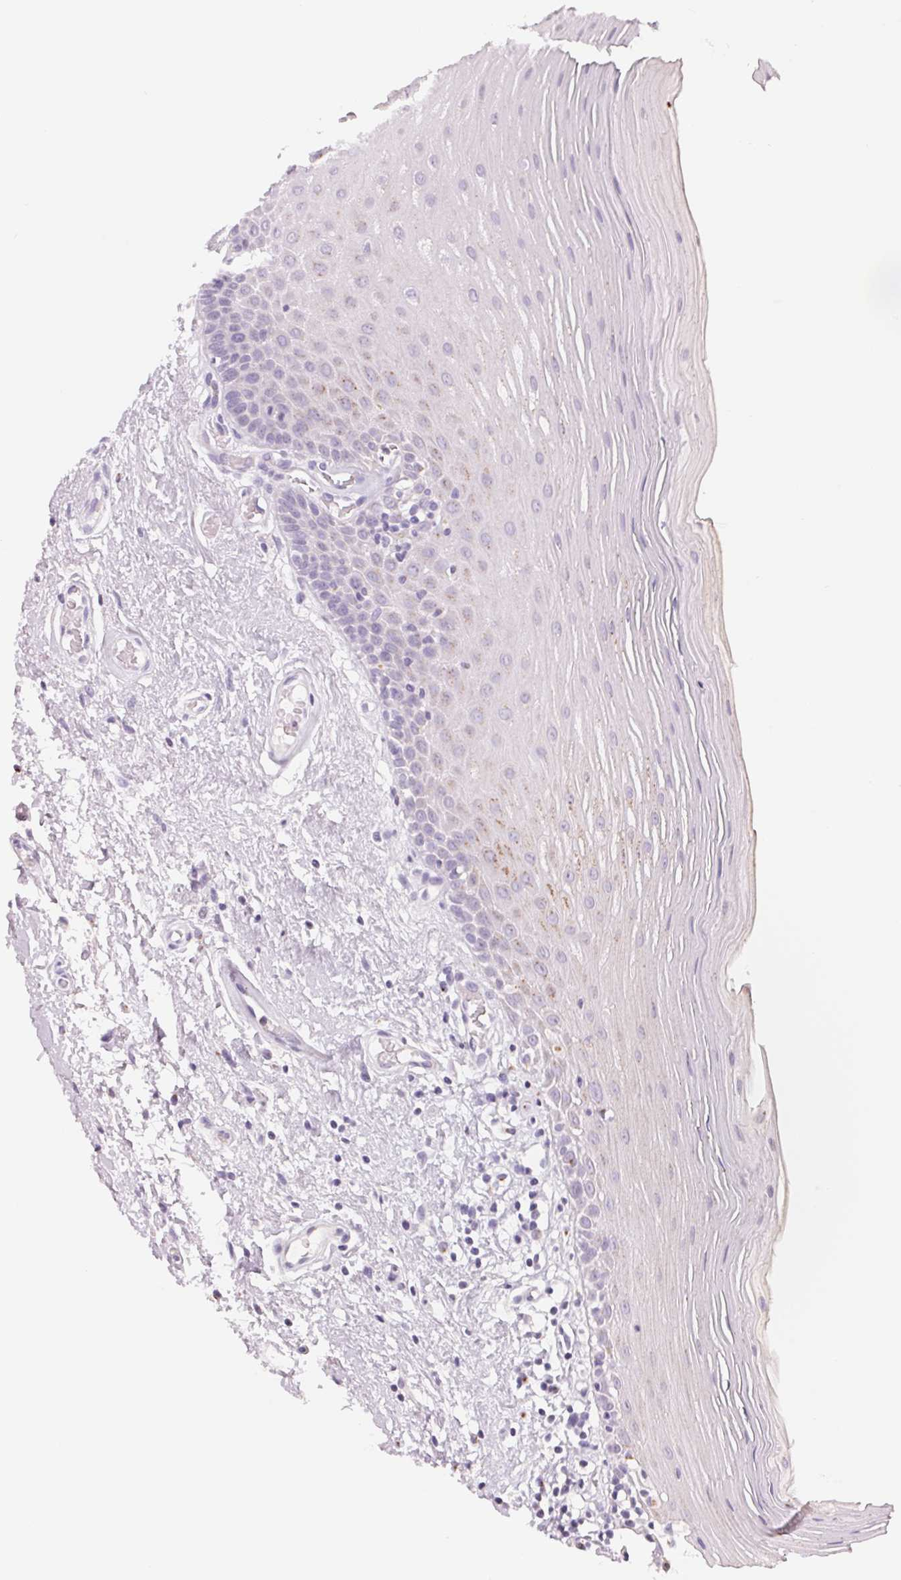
{"staining": {"intensity": "moderate", "quantity": "<25%", "location": "cytoplasmic/membranous"}, "tissue": "oral mucosa", "cell_type": "Squamous epithelial cells", "image_type": "normal", "snomed": [{"axis": "morphology", "description": "Normal tissue, NOS"}, {"axis": "morphology", "description": "Squamous cell carcinoma, NOS"}, {"axis": "topography", "description": "Oral tissue"}, {"axis": "topography", "description": "Tounge, NOS"}, {"axis": "topography", "description": "Head-Neck"}], "caption": "IHC (DAB (3,3'-diaminobenzidine)) staining of unremarkable human oral mucosa shows moderate cytoplasmic/membranous protein expression in about <25% of squamous epithelial cells.", "gene": "GALNT7", "patient": {"sex": "male", "age": 62}}